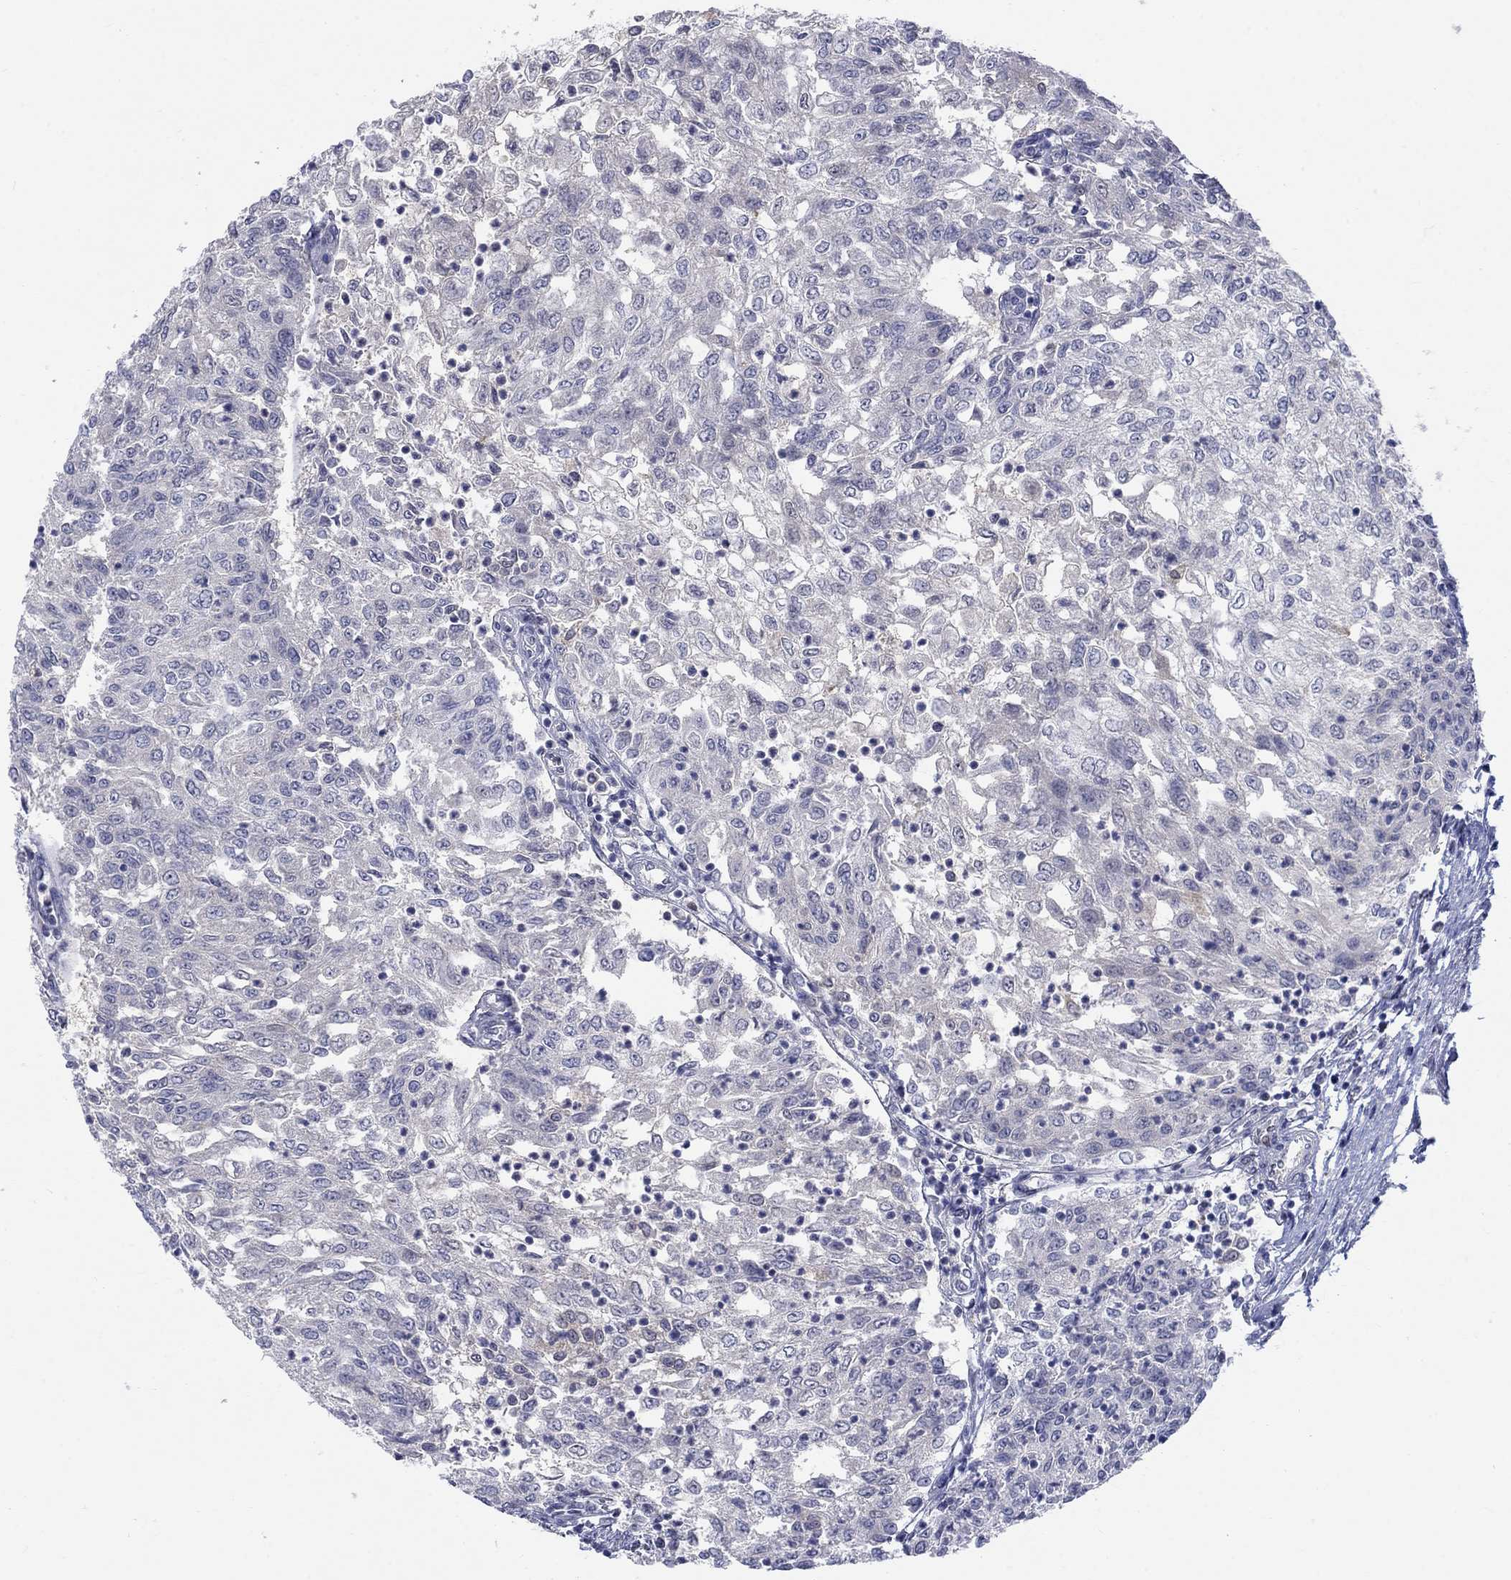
{"staining": {"intensity": "negative", "quantity": "none", "location": "none"}, "tissue": "urothelial cancer", "cell_type": "Tumor cells", "image_type": "cancer", "snomed": [{"axis": "morphology", "description": "Urothelial carcinoma, Low grade"}, {"axis": "topography", "description": "Urinary bladder"}], "caption": "IHC image of low-grade urothelial carcinoma stained for a protein (brown), which shows no expression in tumor cells. The staining is performed using DAB brown chromogen with nuclei counter-stained in using hematoxylin.", "gene": "EGFLAM", "patient": {"sex": "male", "age": 78}}